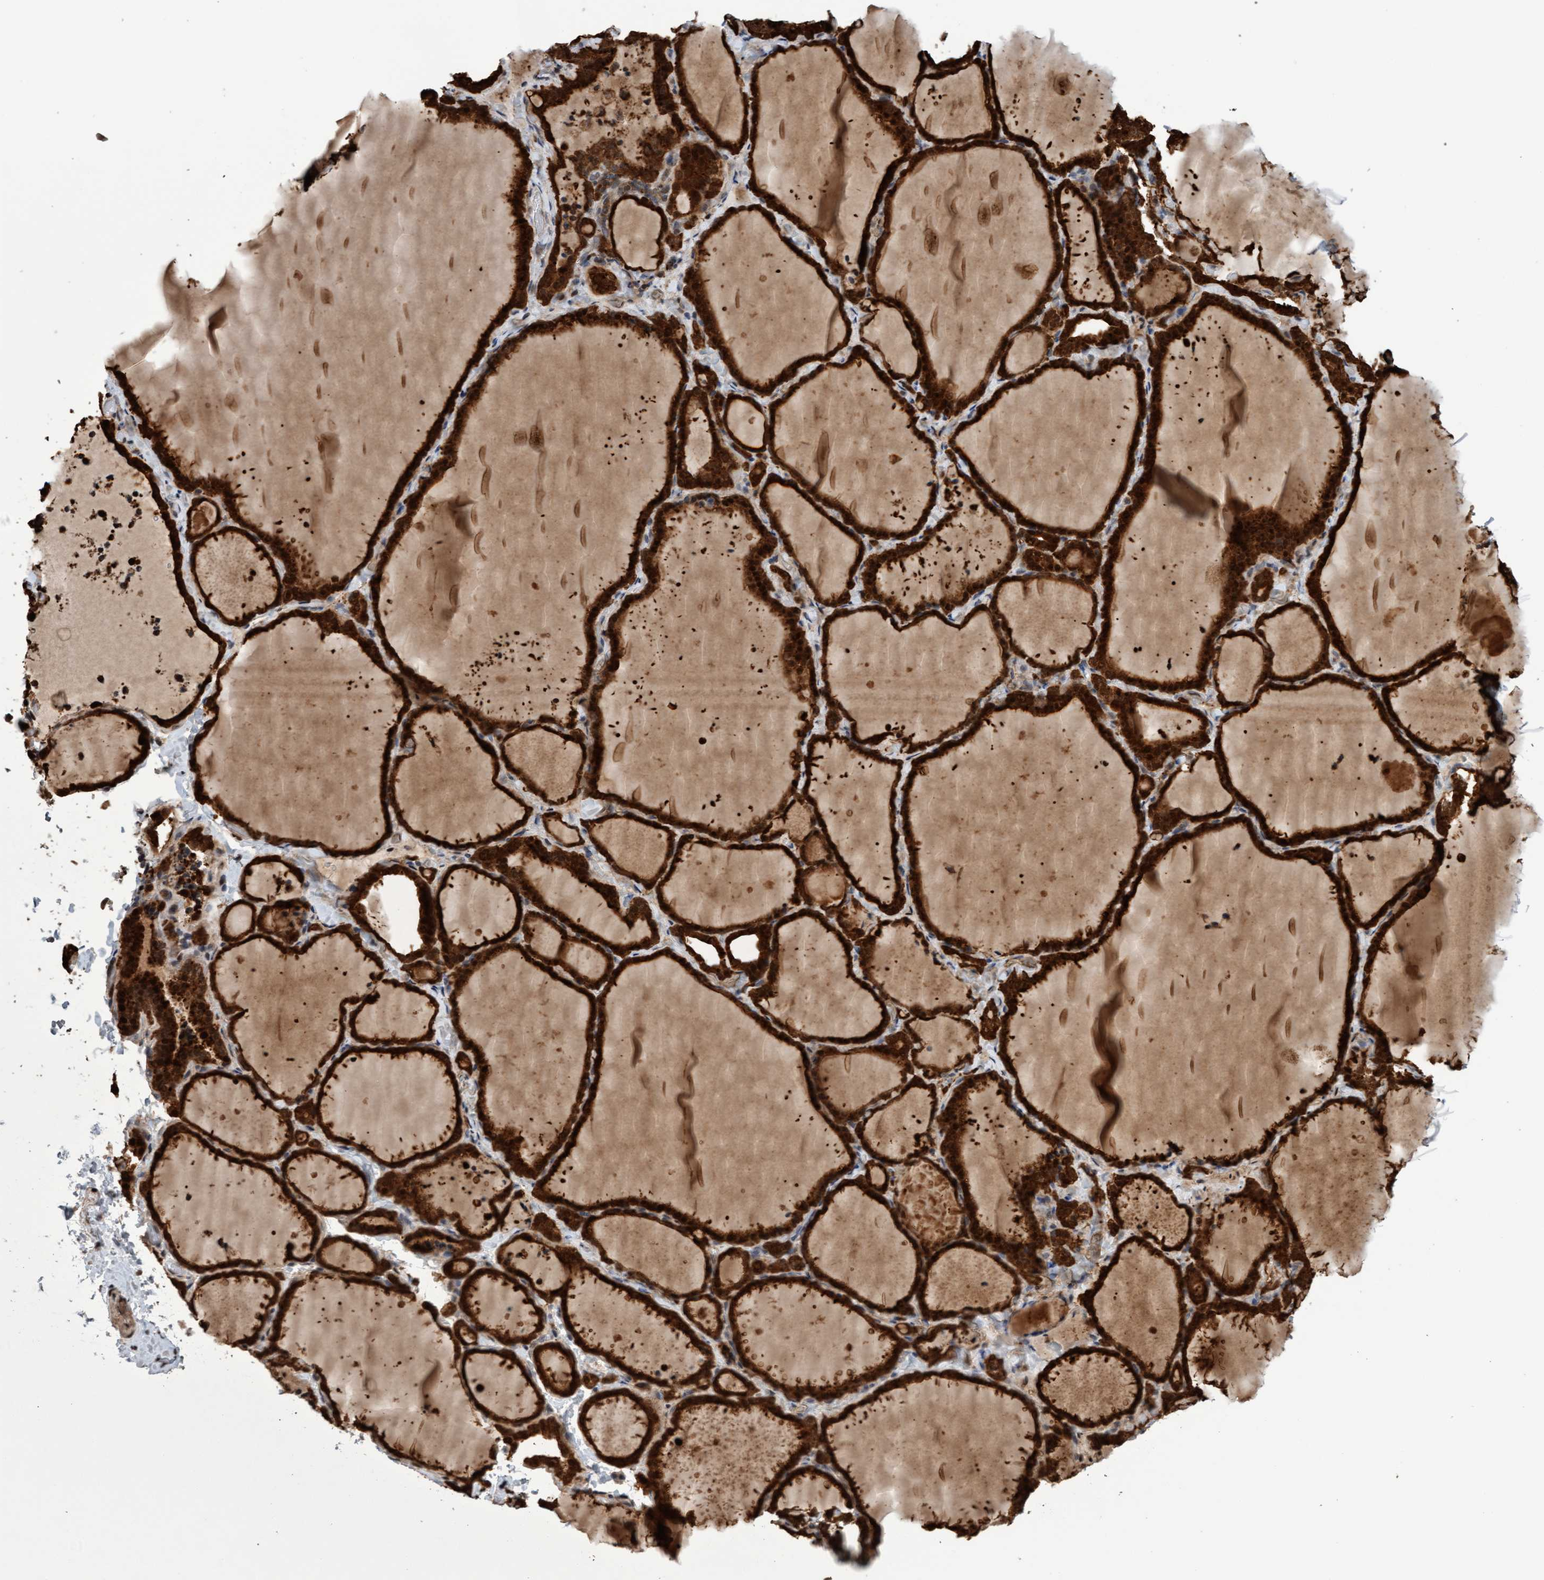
{"staining": {"intensity": "strong", "quantity": ">75%", "location": "cytoplasmic/membranous"}, "tissue": "thyroid gland", "cell_type": "Glandular cells", "image_type": "normal", "snomed": [{"axis": "morphology", "description": "Normal tissue, NOS"}, {"axis": "topography", "description": "Thyroid gland"}], "caption": "This image reveals immunohistochemistry (IHC) staining of normal human thyroid gland, with high strong cytoplasmic/membranous positivity in approximately >75% of glandular cells.", "gene": "PECR", "patient": {"sex": "female", "age": 22}}